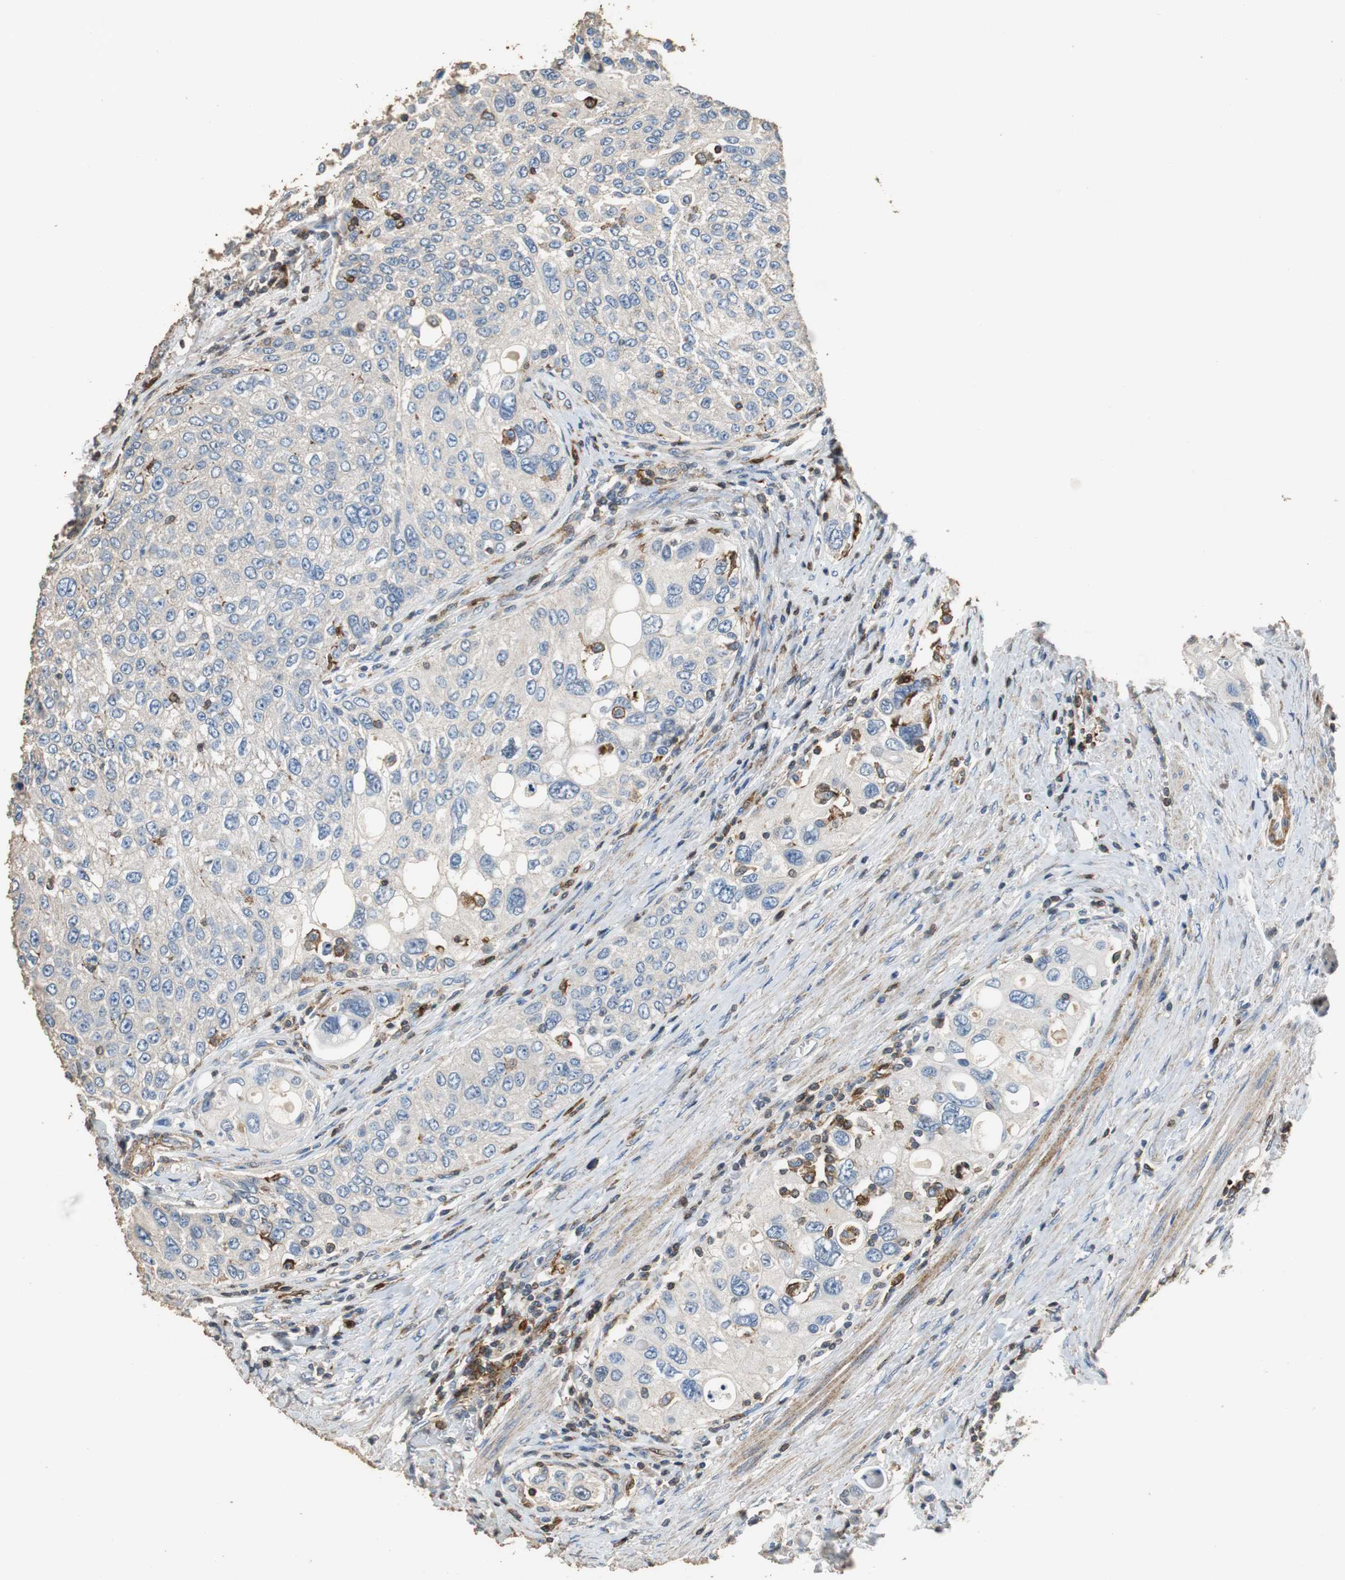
{"staining": {"intensity": "moderate", "quantity": "<25%", "location": "cytoplasmic/membranous"}, "tissue": "urothelial cancer", "cell_type": "Tumor cells", "image_type": "cancer", "snomed": [{"axis": "morphology", "description": "Urothelial carcinoma, High grade"}, {"axis": "topography", "description": "Urinary bladder"}], "caption": "High-grade urothelial carcinoma stained with DAB (3,3'-diaminobenzidine) immunohistochemistry shows low levels of moderate cytoplasmic/membranous staining in approximately <25% of tumor cells.", "gene": "PRKRA", "patient": {"sex": "female", "age": 56}}